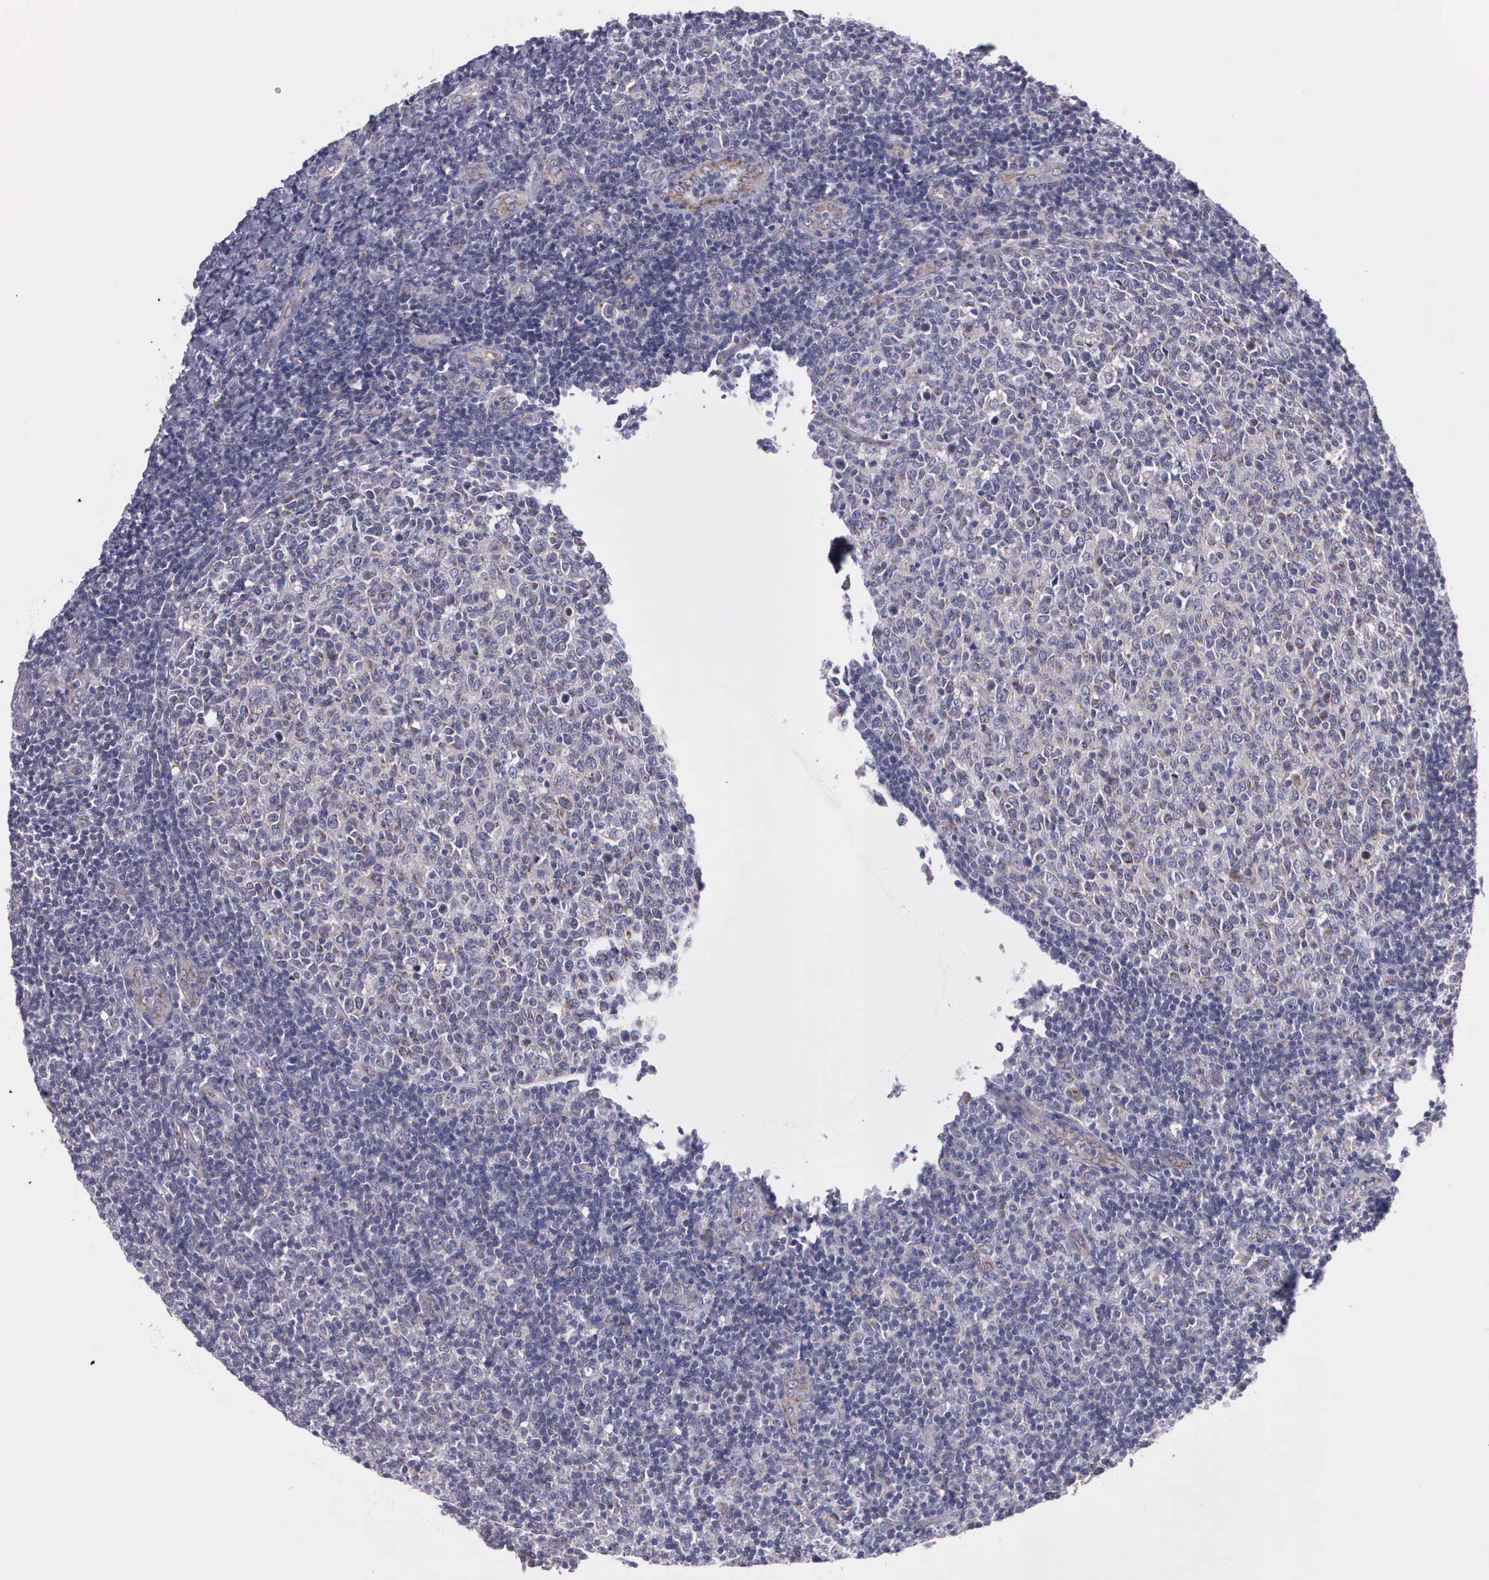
{"staining": {"intensity": "negative", "quantity": "none", "location": "none"}, "tissue": "tonsil", "cell_type": "Germinal center cells", "image_type": "normal", "snomed": [{"axis": "morphology", "description": "Normal tissue, NOS"}, {"axis": "topography", "description": "Tonsil"}], "caption": "Germinal center cells show no significant protein staining in unremarkable tonsil. The staining was performed using DAB (3,3'-diaminobenzidine) to visualize the protein expression in brown, while the nuclei were stained in blue with hematoxylin (Magnification: 20x).", "gene": "SYNJ2BP", "patient": {"sex": "female", "age": 3}}